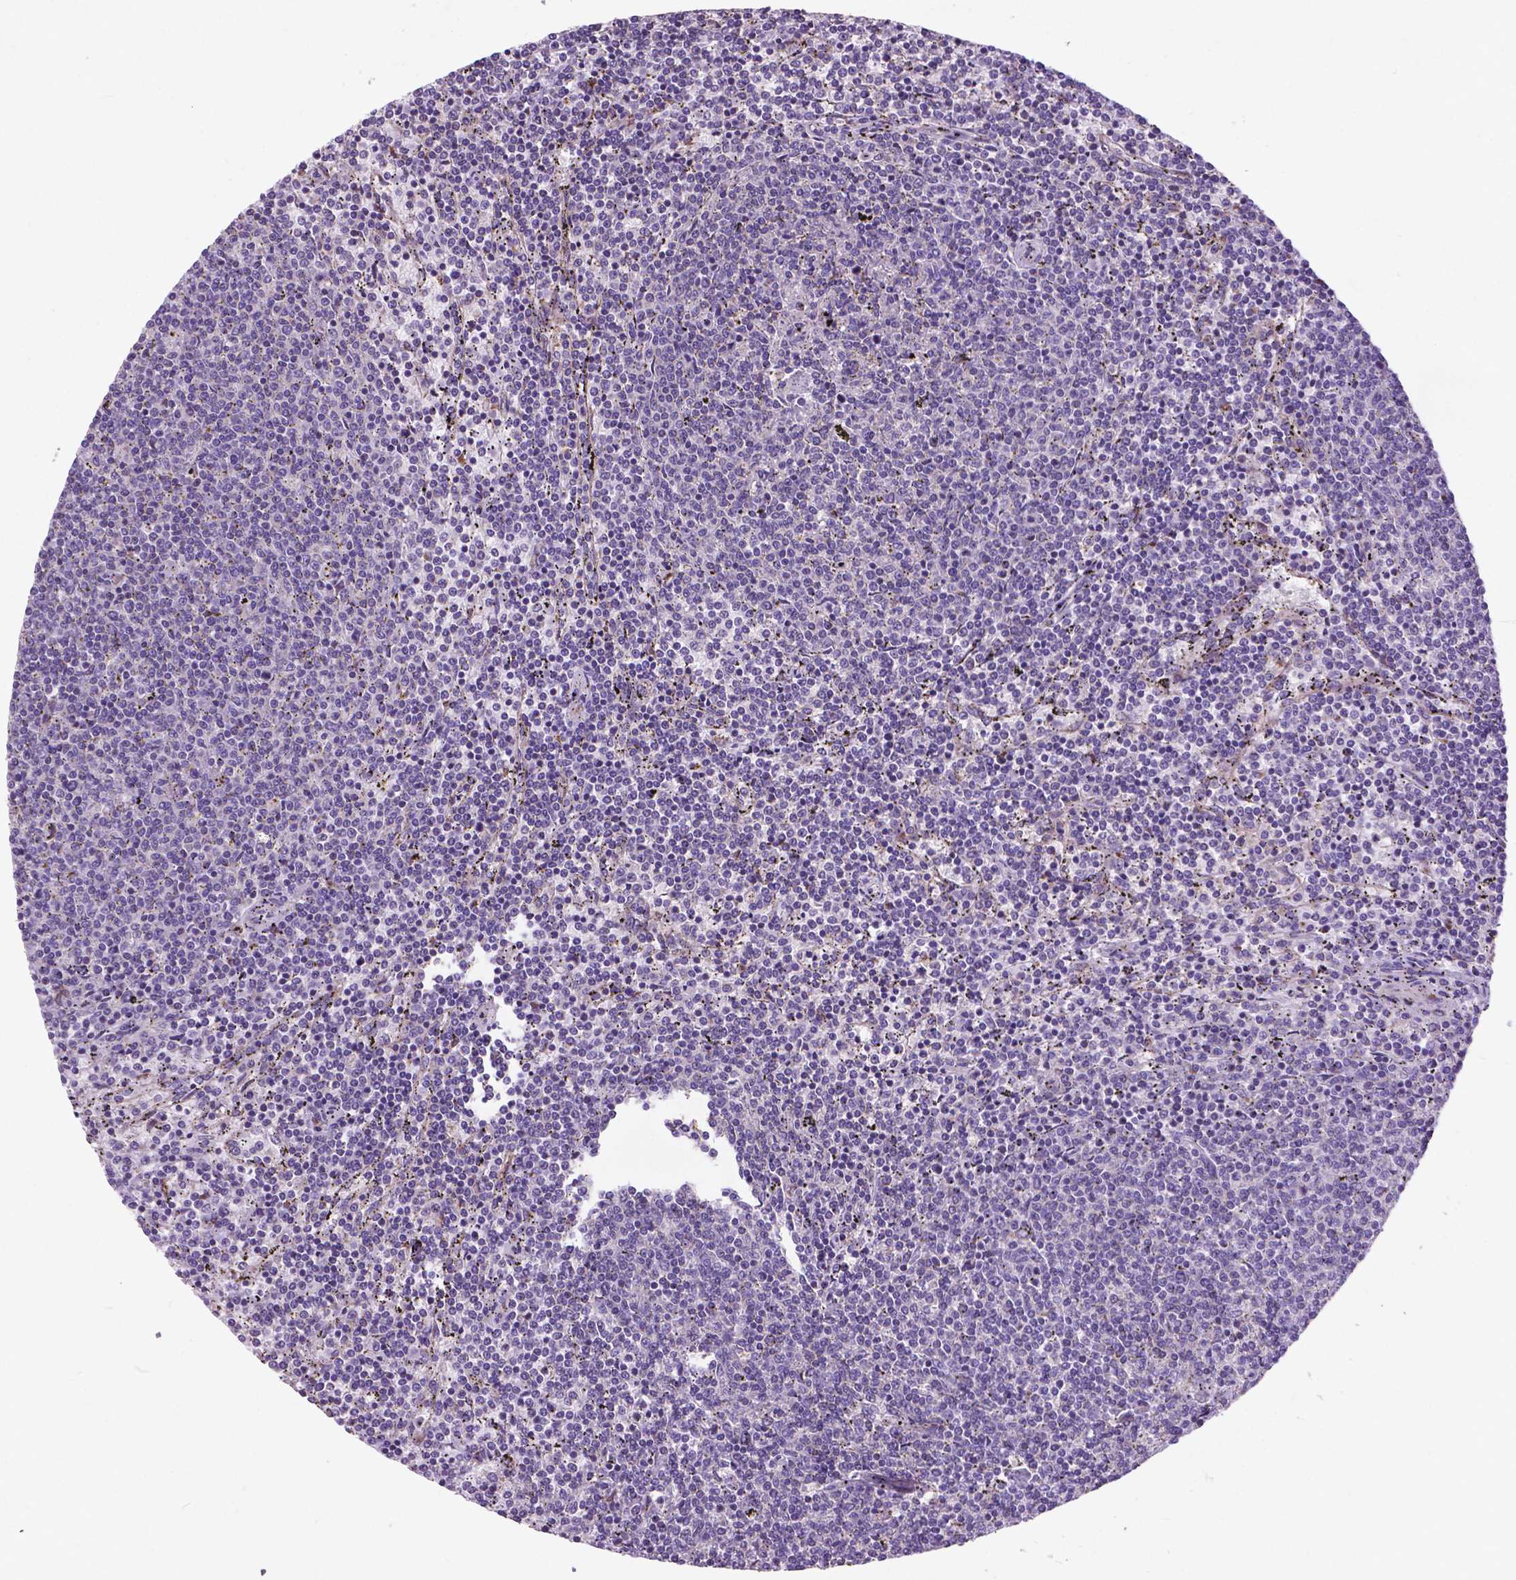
{"staining": {"intensity": "negative", "quantity": "none", "location": "none"}, "tissue": "lymphoma", "cell_type": "Tumor cells", "image_type": "cancer", "snomed": [{"axis": "morphology", "description": "Malignant lymphoma, non-Hodgkin's type, Low grade"}, {"axis": "topography", "description": "Spleen"}], "caption": "Lymphoma stained for a protein using IHC reveals no positivity tumor cells.", "gene": "ATG4D", "patient": {"sex": "female", "age": 50}}